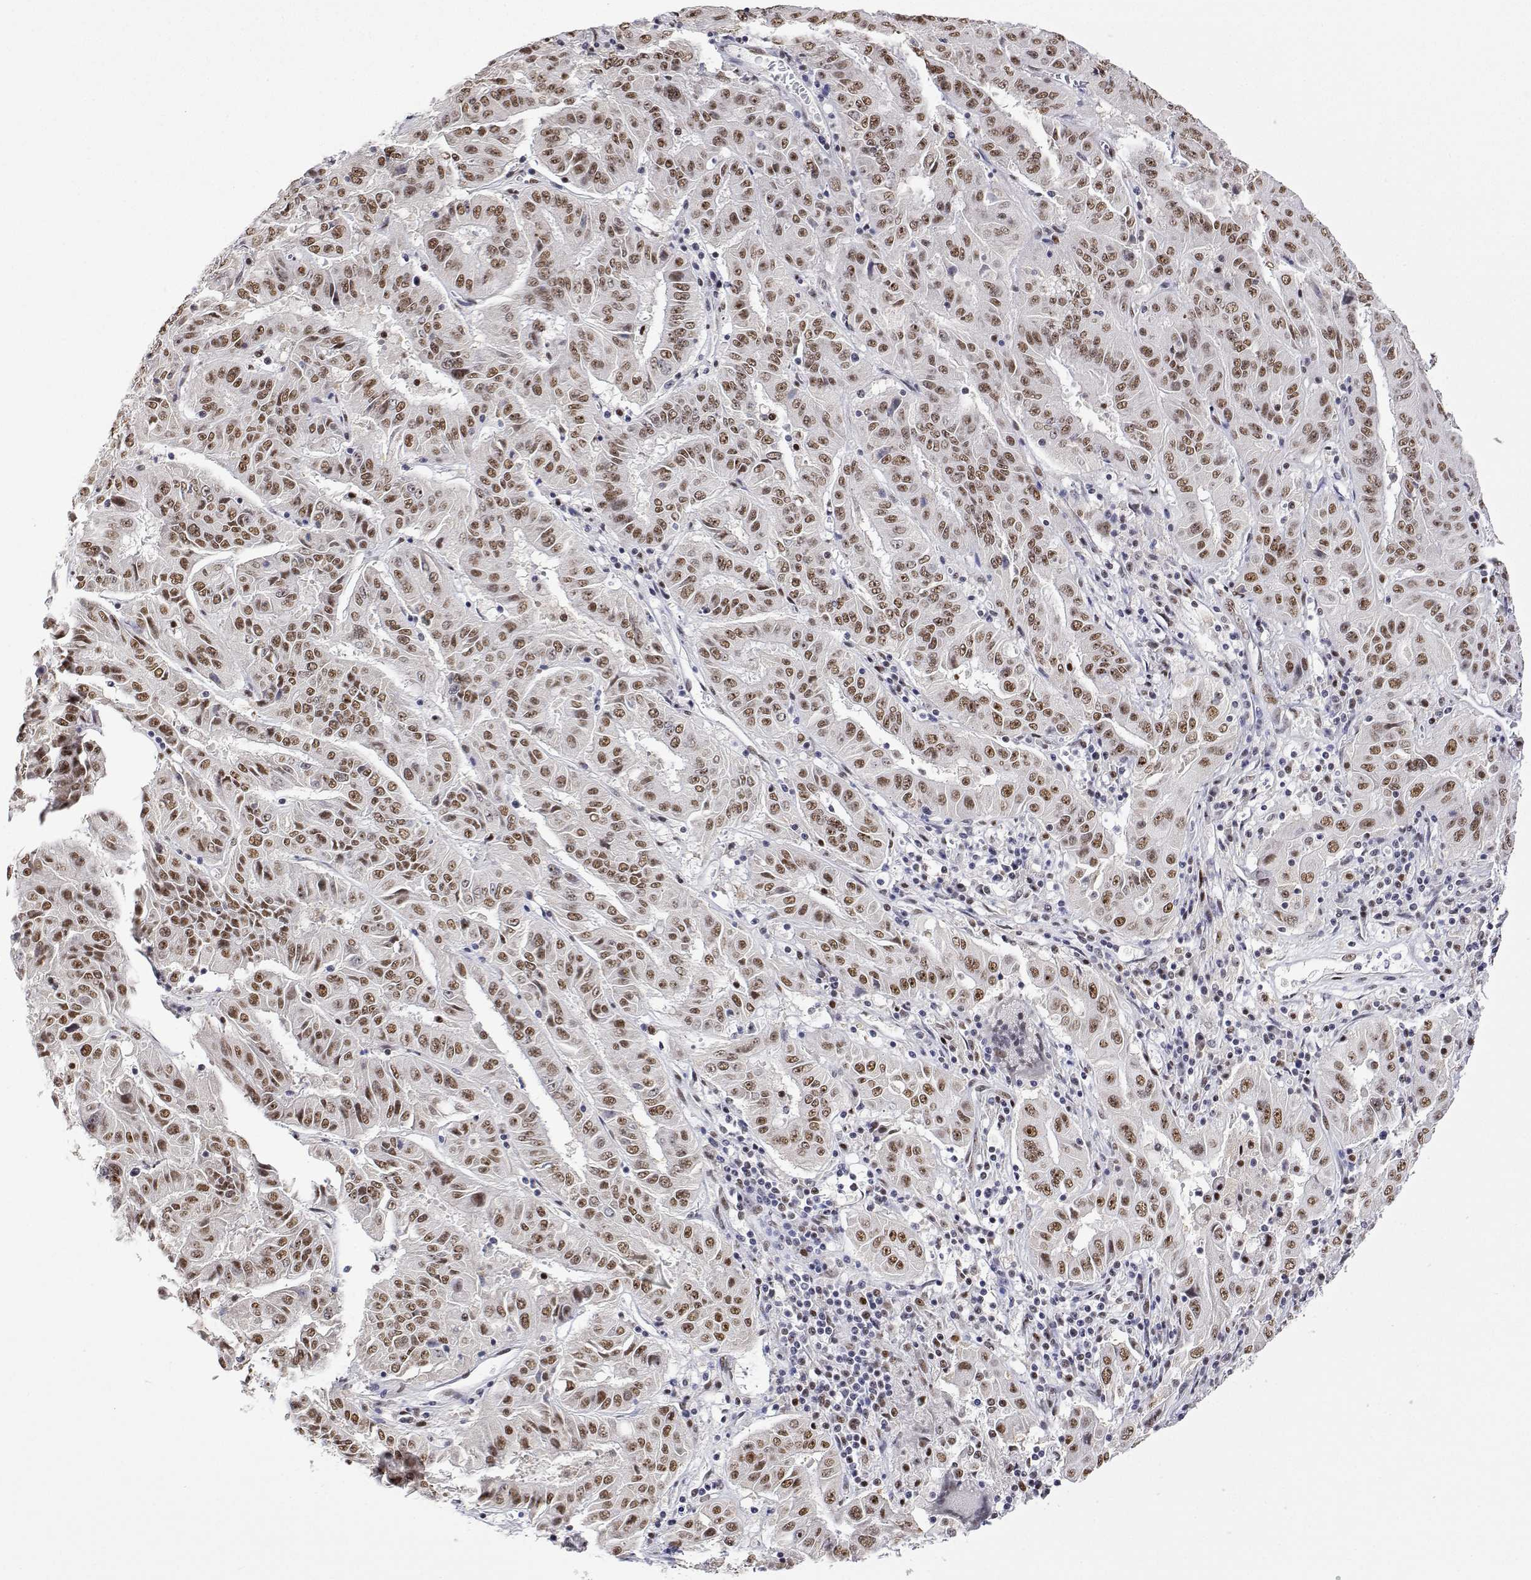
{"staining": {"intensity": "moderate", "quantity": ">75%", "location": "nuclear"}, "tissue": "pancreatic cancer", "cell_type": "Tumor cells", "image_type": "cancer", "snomed": [{"axis": "morphology", "description": "Adenocarcinoma, NOS"}, {"axis": "topography", "description": "Pancreas"}], "caption": "About >75% of tumor cells in human pancreatic adenocarcinoma demonstrate moderate nuclear protein expression as visualized by brown immunohistochemical staining.", "gene": "ADAR", "patient": {"sex": "male", "age": 63}}